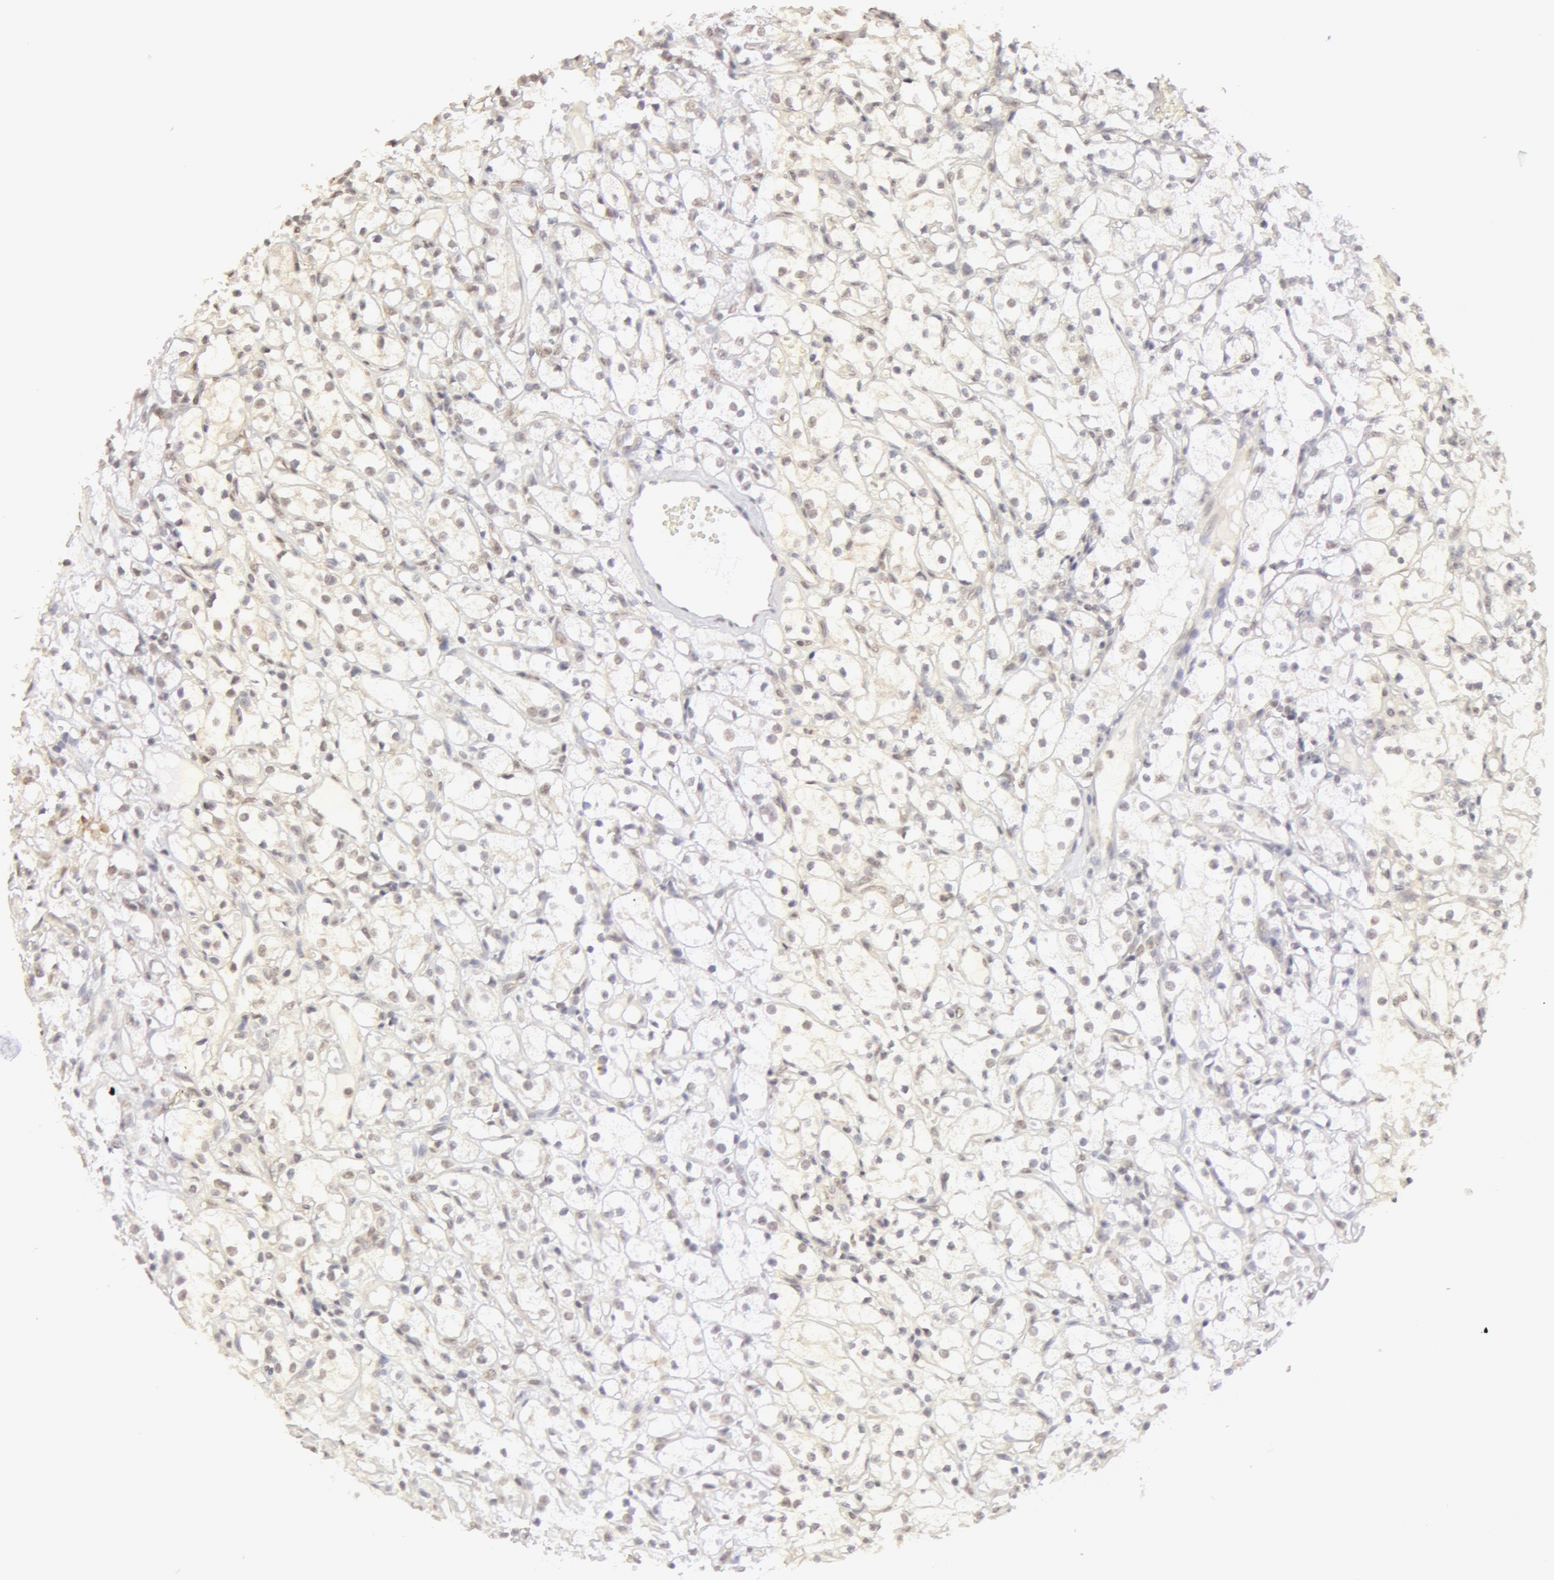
{"staining": {"intensity": "negative", "quantity": "none", "location": "none"}, "tissue": "renal cancer", "cell_type": "Tumor cells", "image_type": "cancer", "snomed": [{"axis": "morphology", "description": "Adenocarcinoma, NOS"}, {"axis": "topography", "description": "Kidney"}], "caption": "A photomicrograph of renal cancer (adenocarcinoma) stained for a protein reveals no brown staining in tumor cells. The staining is performed using DAB brown chromogen with nuclei counter-stained in using hematoxylin.", "gene": "ADAM10", "patient": {"sex": "male", "age": 61}}